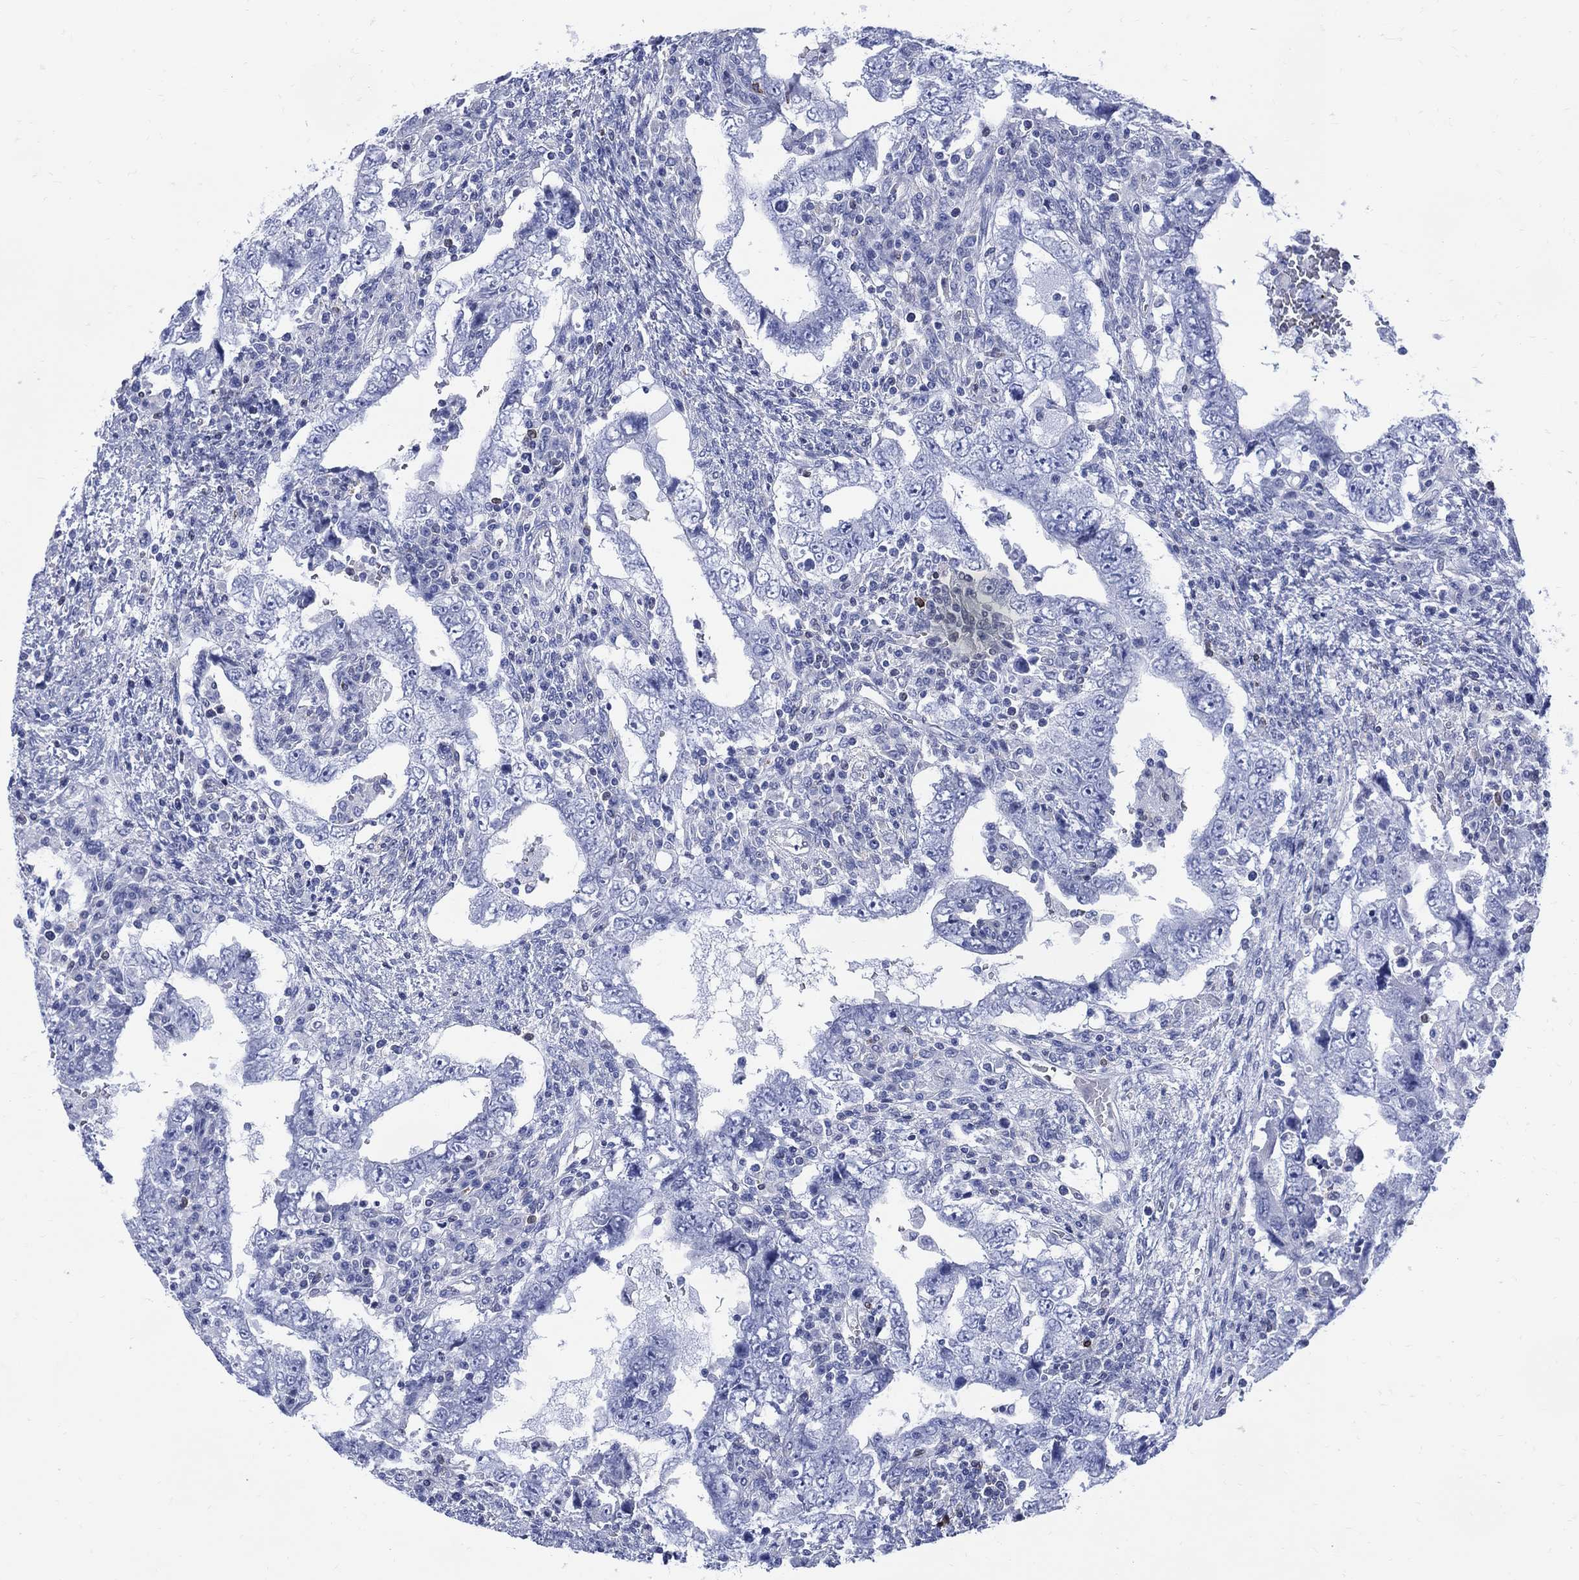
{"staining": {"intensity": "negative", "quantity": "none", "location": "none"}, "tissue": "testis cancer", "cell_type": "Tumor cells", "image_type": "cancer", "snomed": [{"axis": "morphology", "description": "Carcinoma, Embryonal, NOS"}, {"axis": "topography", "description": "Testis"}], "caption": "Immunohistochemical staining of human testis cancer shows no significant expression in tumor cells. (Stains: DAB (3,3'-diaminobenzidine) immunohistochemistry (IHC) with hematoxylin counter stain, Microscopy: brightfield microscopy at high magnification).", "gene": "DDI1", "patient": {"sex": "male", "age": 26}}